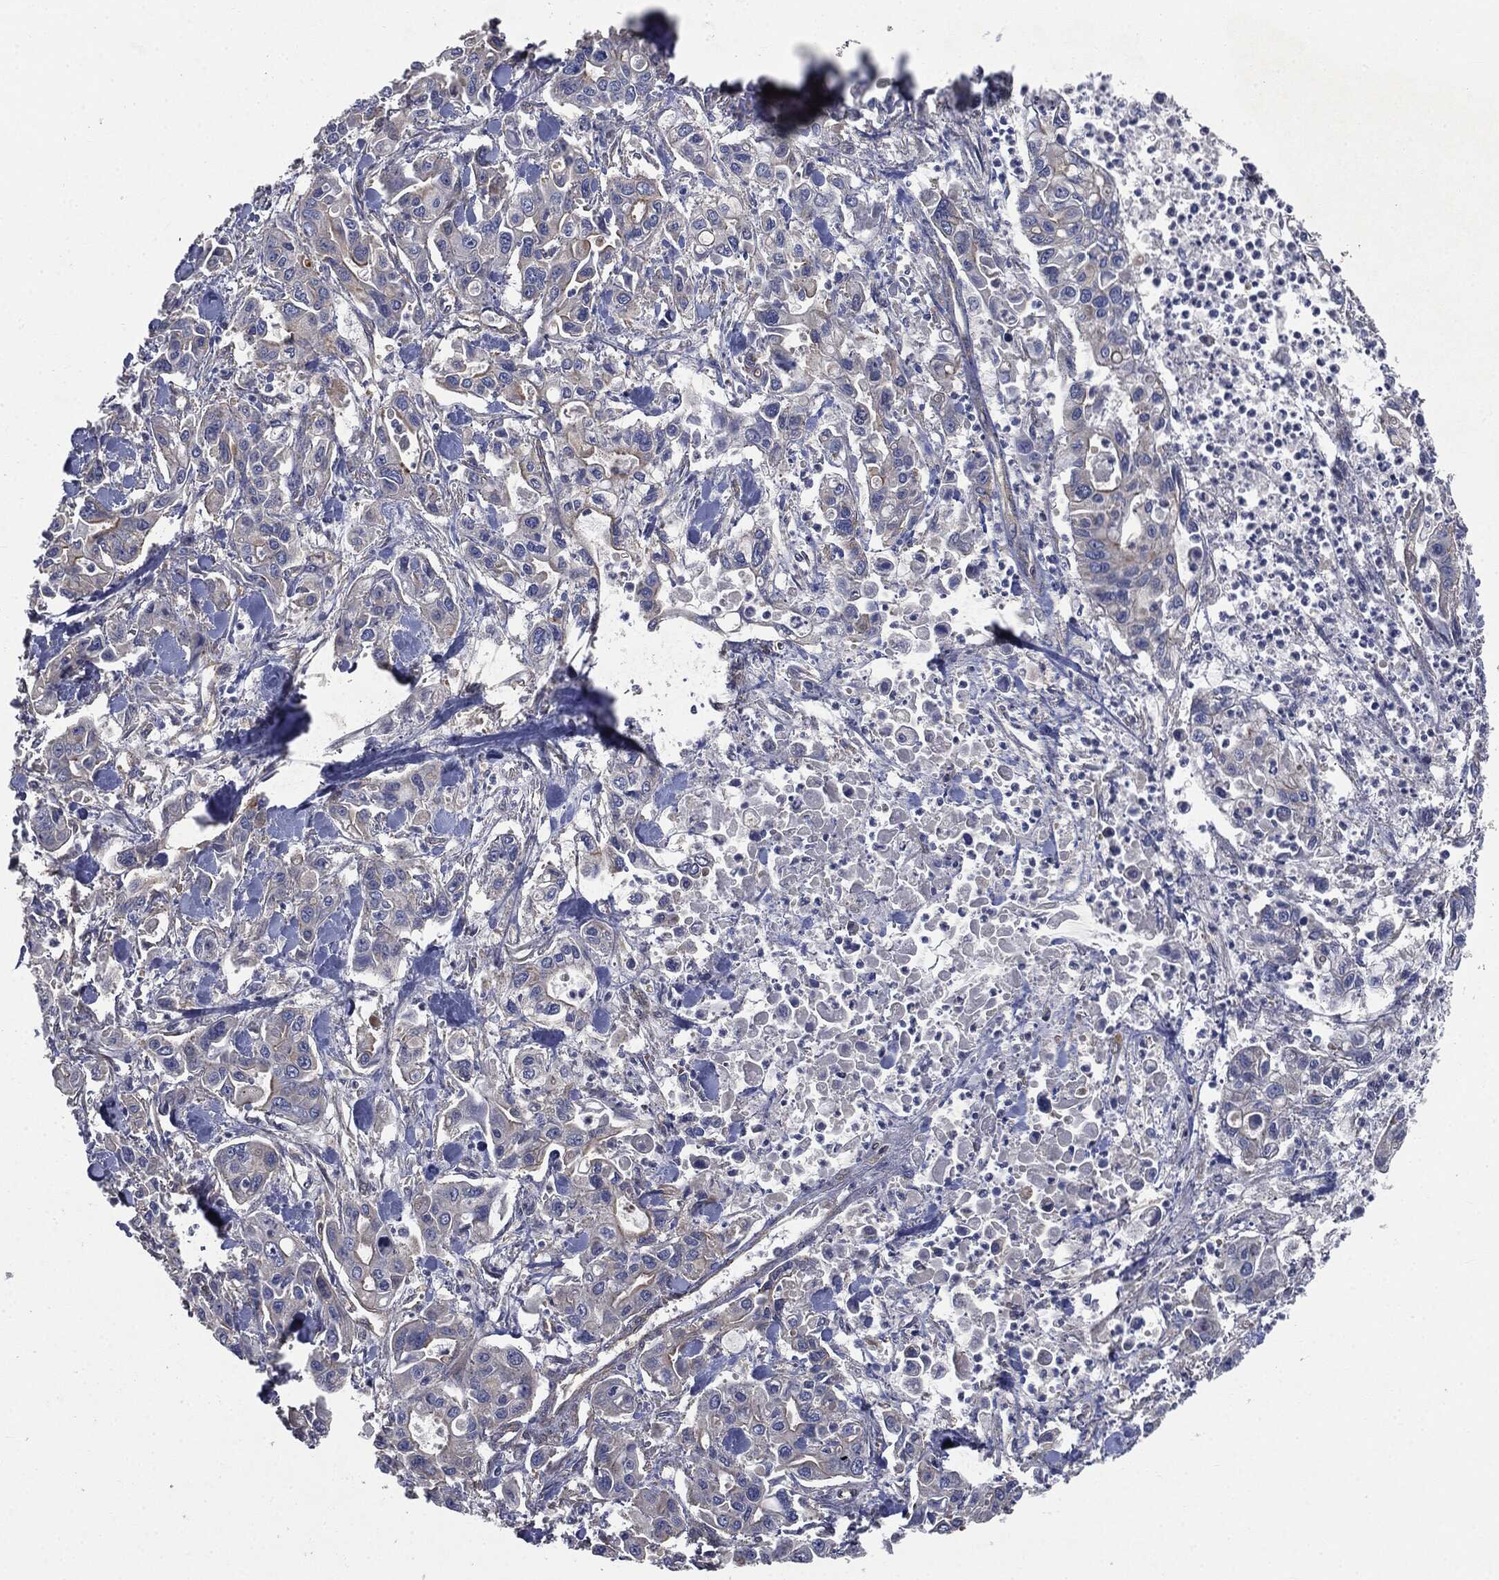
{"staining": {"intensity": "weak", "quantity": "<25%", "location": "cytoplasmic/membranous"}, "tissue": "pancreatic cancer", "cell_type": "Tumor cells", "image_type": "cancer", "snomed": [{"axis": "morphology", "description": "Adenocarcinoma, NOS"}, {"axis": "topography", "description": "Pancreas"}], "caption": "Immunohistochemical staining of pancreatic adenocarcinoma displays no significant expression in tumor cells.", "gene": "EPS15L1", "patient": {"sex": "male", "age": 62}}